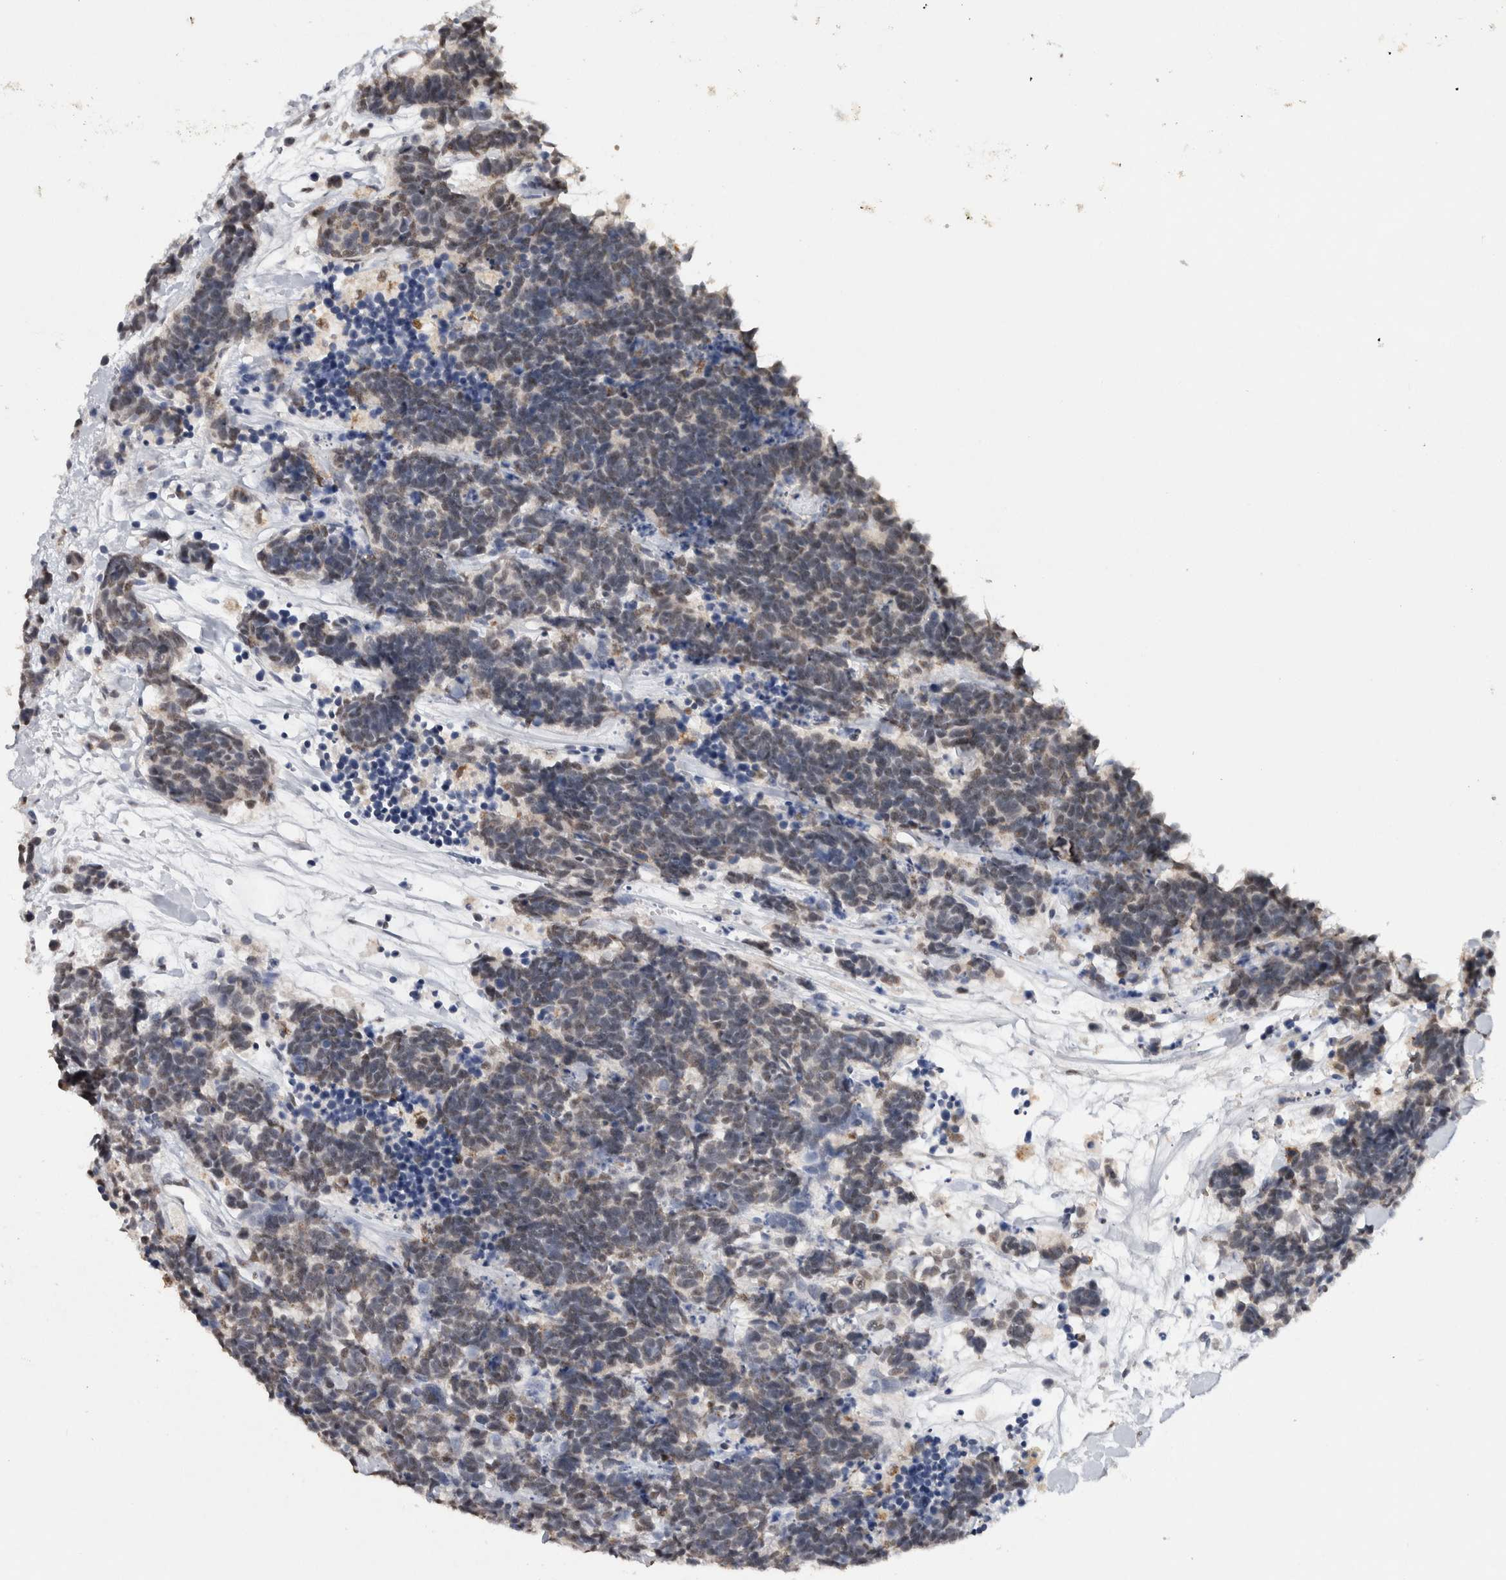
{"staining": {"intensity": "negative", "quantity": "none", "location": "none"}, "tissue": "carcinoid", "cell_type": "Tumor cells", "image_type": "cancer", "snomed": [{"axis": "morphology", "description": "Carcinoma, NOS"}, {"axis": "morphology", "description": "Carcinoid, malignant, NOS"}, {"axis": "topography", "description": "Urinary bladder"}], "caption": "Immunohistochemical staining of human carcinoma reveals no significant positivity in tumor cells. (Stains: DAB IHC with hematoxylin counter stain, Microscopy: brightfield microscopy at high magnification).", "gene": "RPS6KA2", "patient": {"sex": "male", "age": 57}}